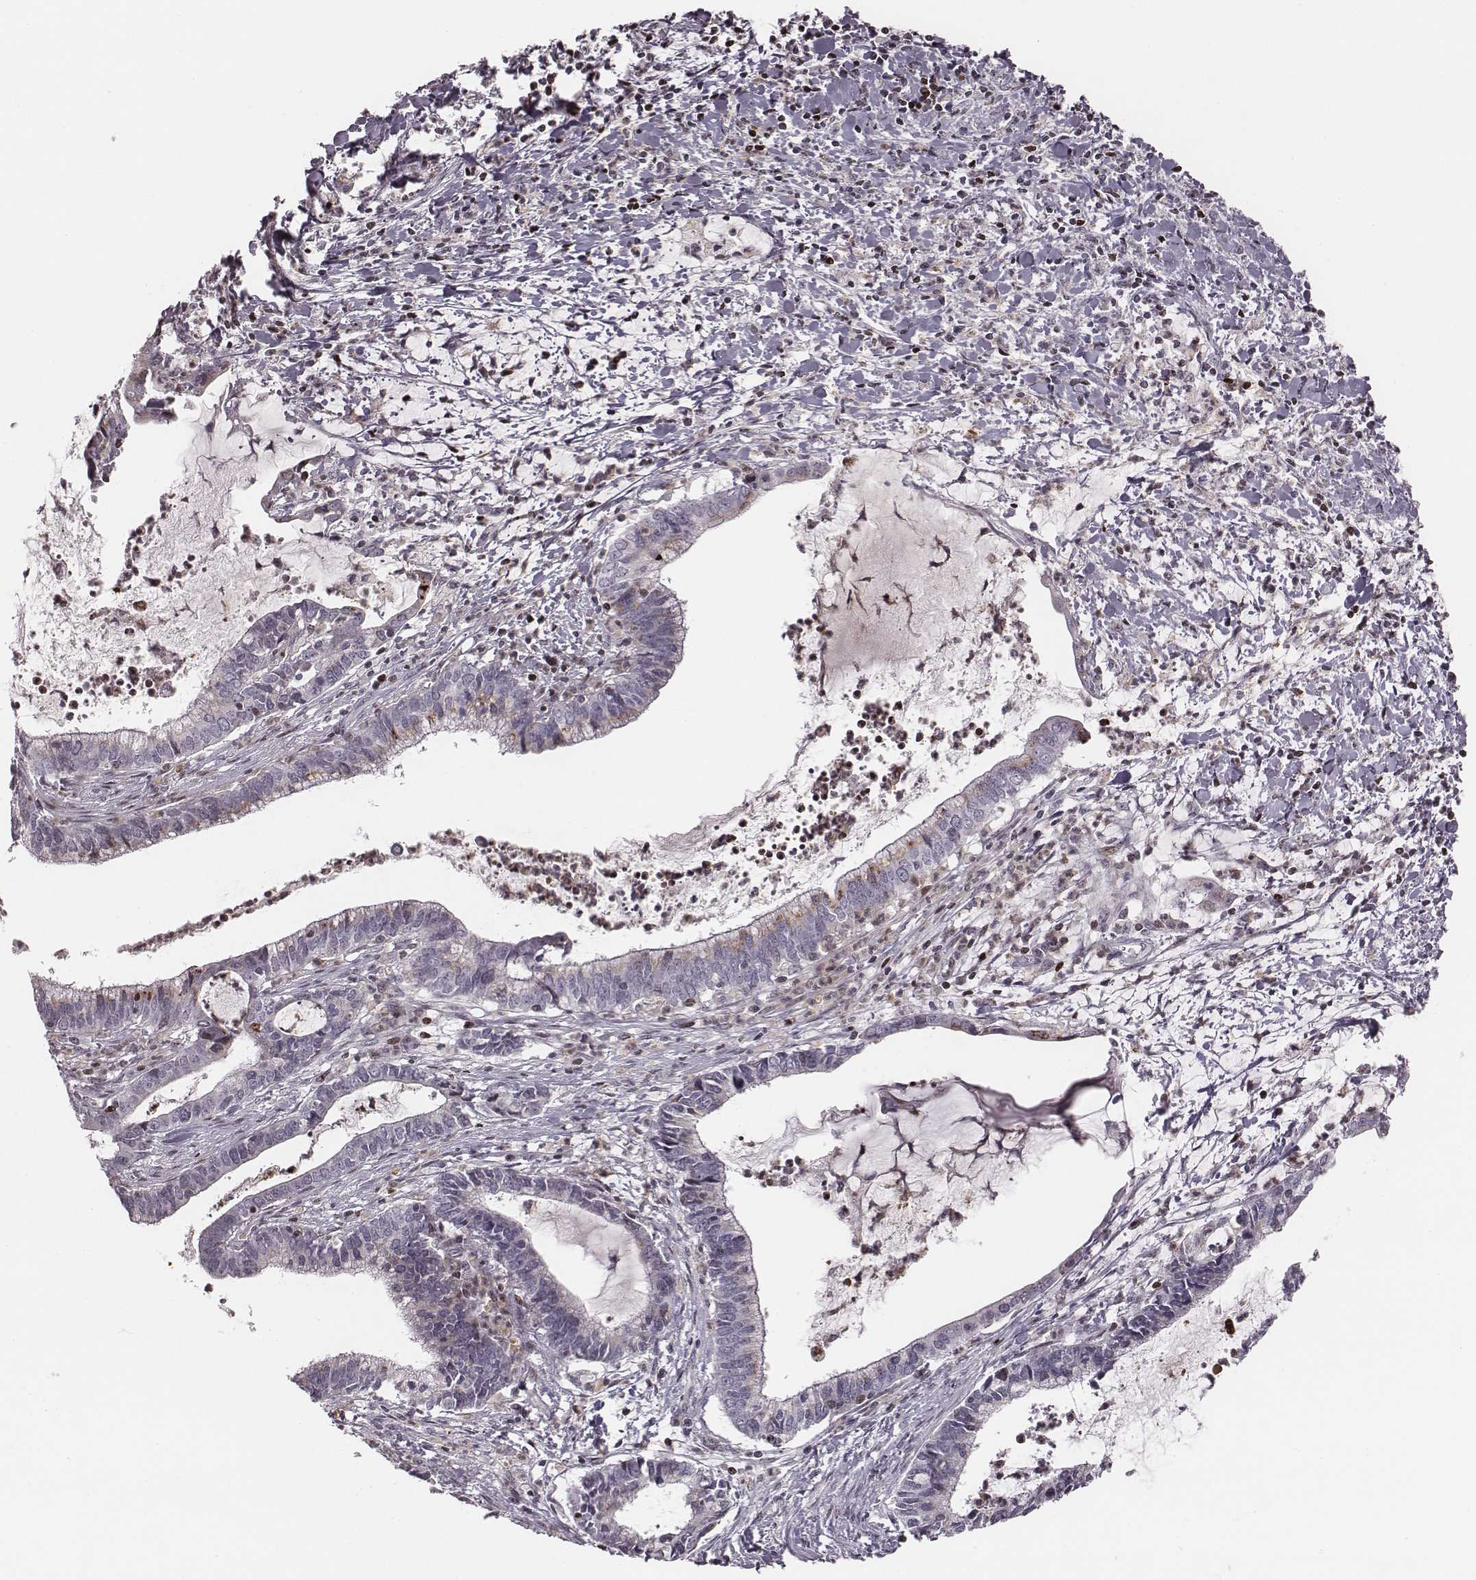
{"staining": {"intensity": "negative", "quantity": "none", "location": "none"}, "tissue": "cervical cancer", "cell_type": "Tumor cells", "image_type": "cancer", "snomed": [{"axis": "morphology", "description": "Adenocarcinoma, NOS"}, {"axis": "topography", "description": "Cervix"}], "caption": "A high-resolution histopathology image shows immunohistochemistry staining of adenocarcinoma (cervical), which shows no significant staining in tumor cells.", "gene": "NDC1", "patient": {"sex": "female", "age": 42}}